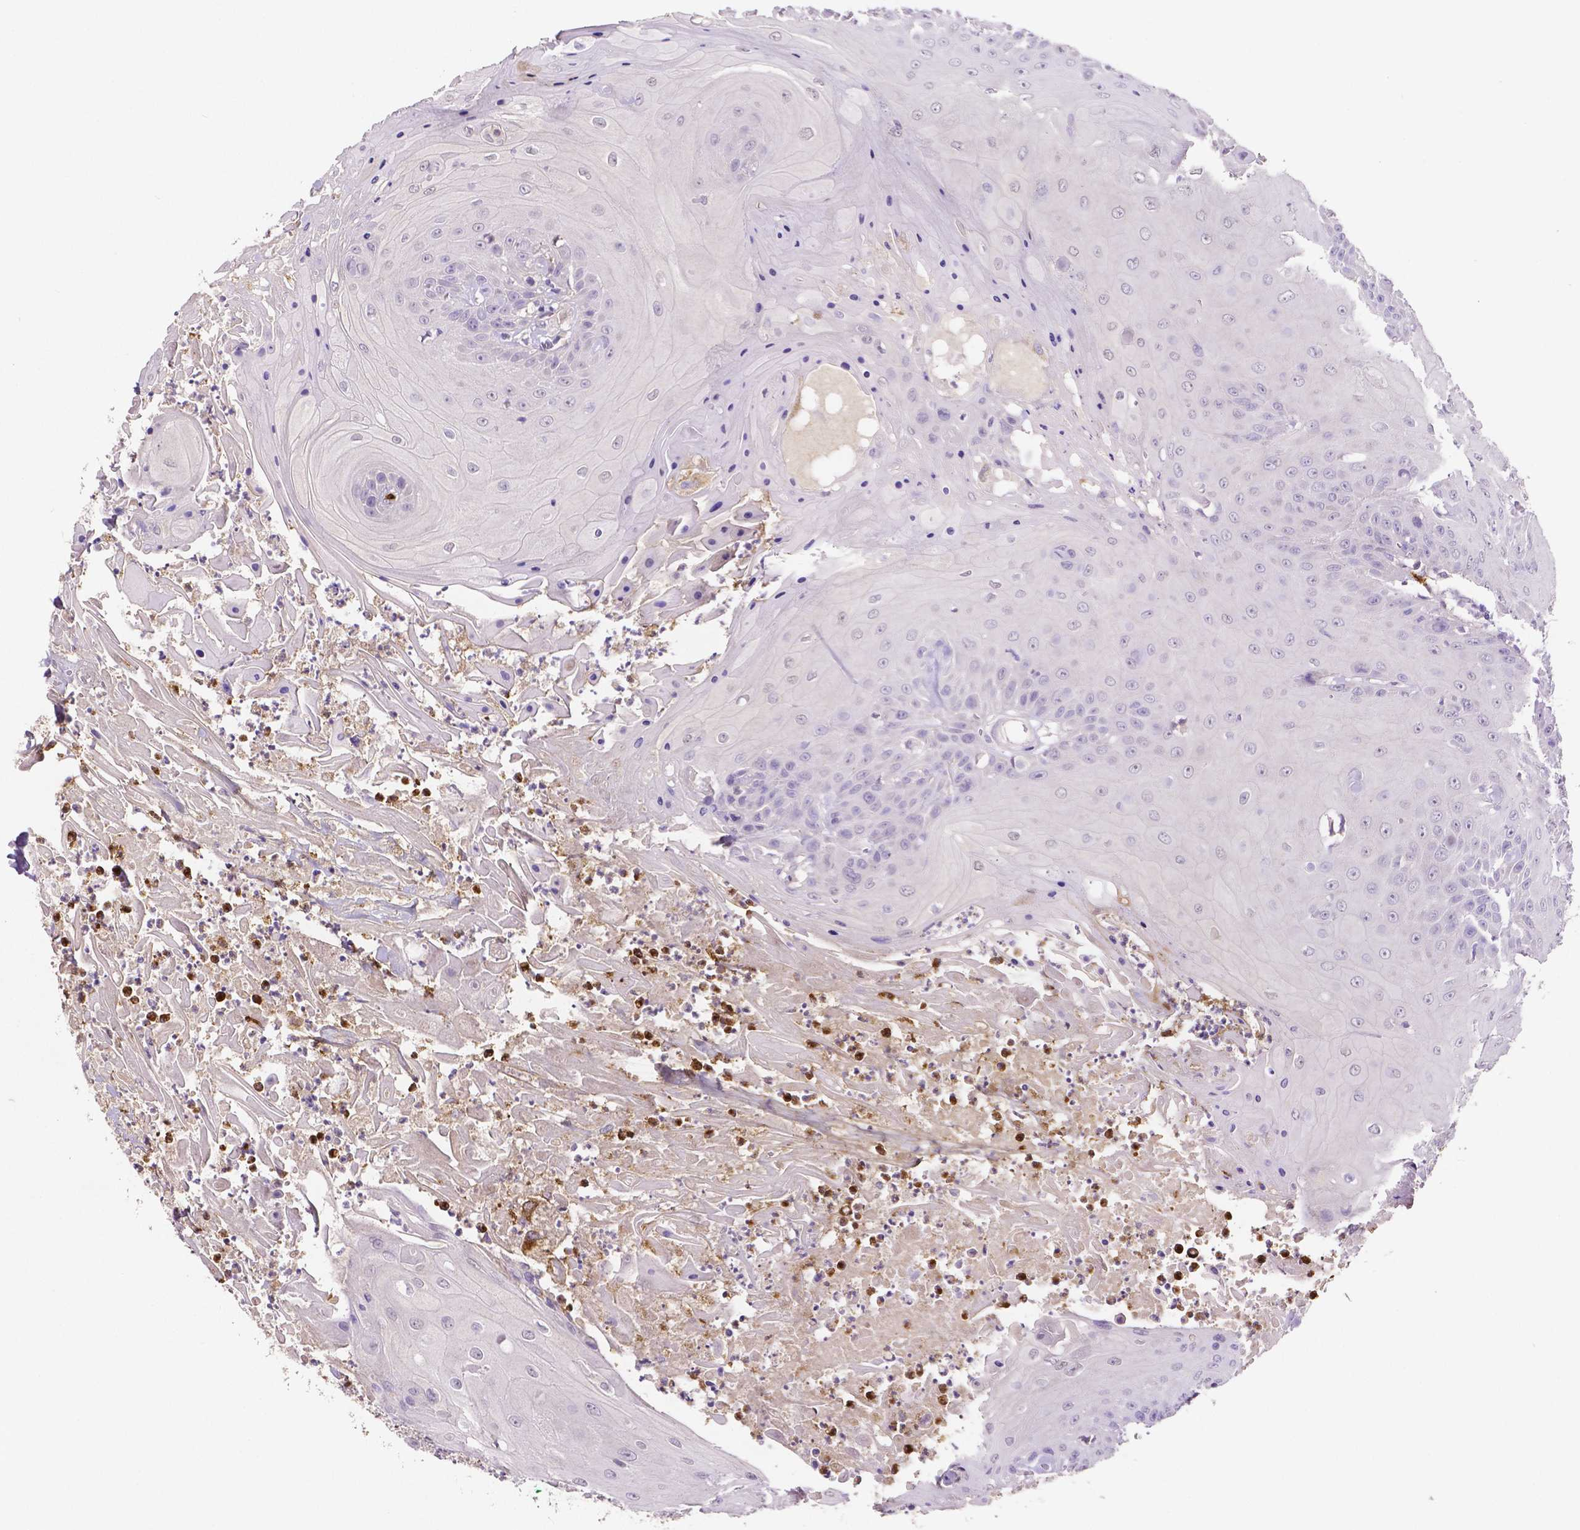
{"staining": {"intensity": "negative", "quantity": "none", "location": "none"}, "tissue": "head and neck cancer", "cell_type": "Tumor cells", "image_type": "cancer", "snomed": [{"axis": "morphology", "description": "Squamous cell carcinoma, NOS"}, {"axis": "topography", "description": "Skin"}, {"axis": "topography", "description": "Head-Neck"}], "caption": "High magnification brightfield microscopy of head and neck cancer stained with DAB (3,3'-diaminobenzidine) (brown) and counterstained with hematoxylin (blue): tumor cells show no significant staining.", "gene": "MMP9", "patient": {"sex": "male", "age": 80}}